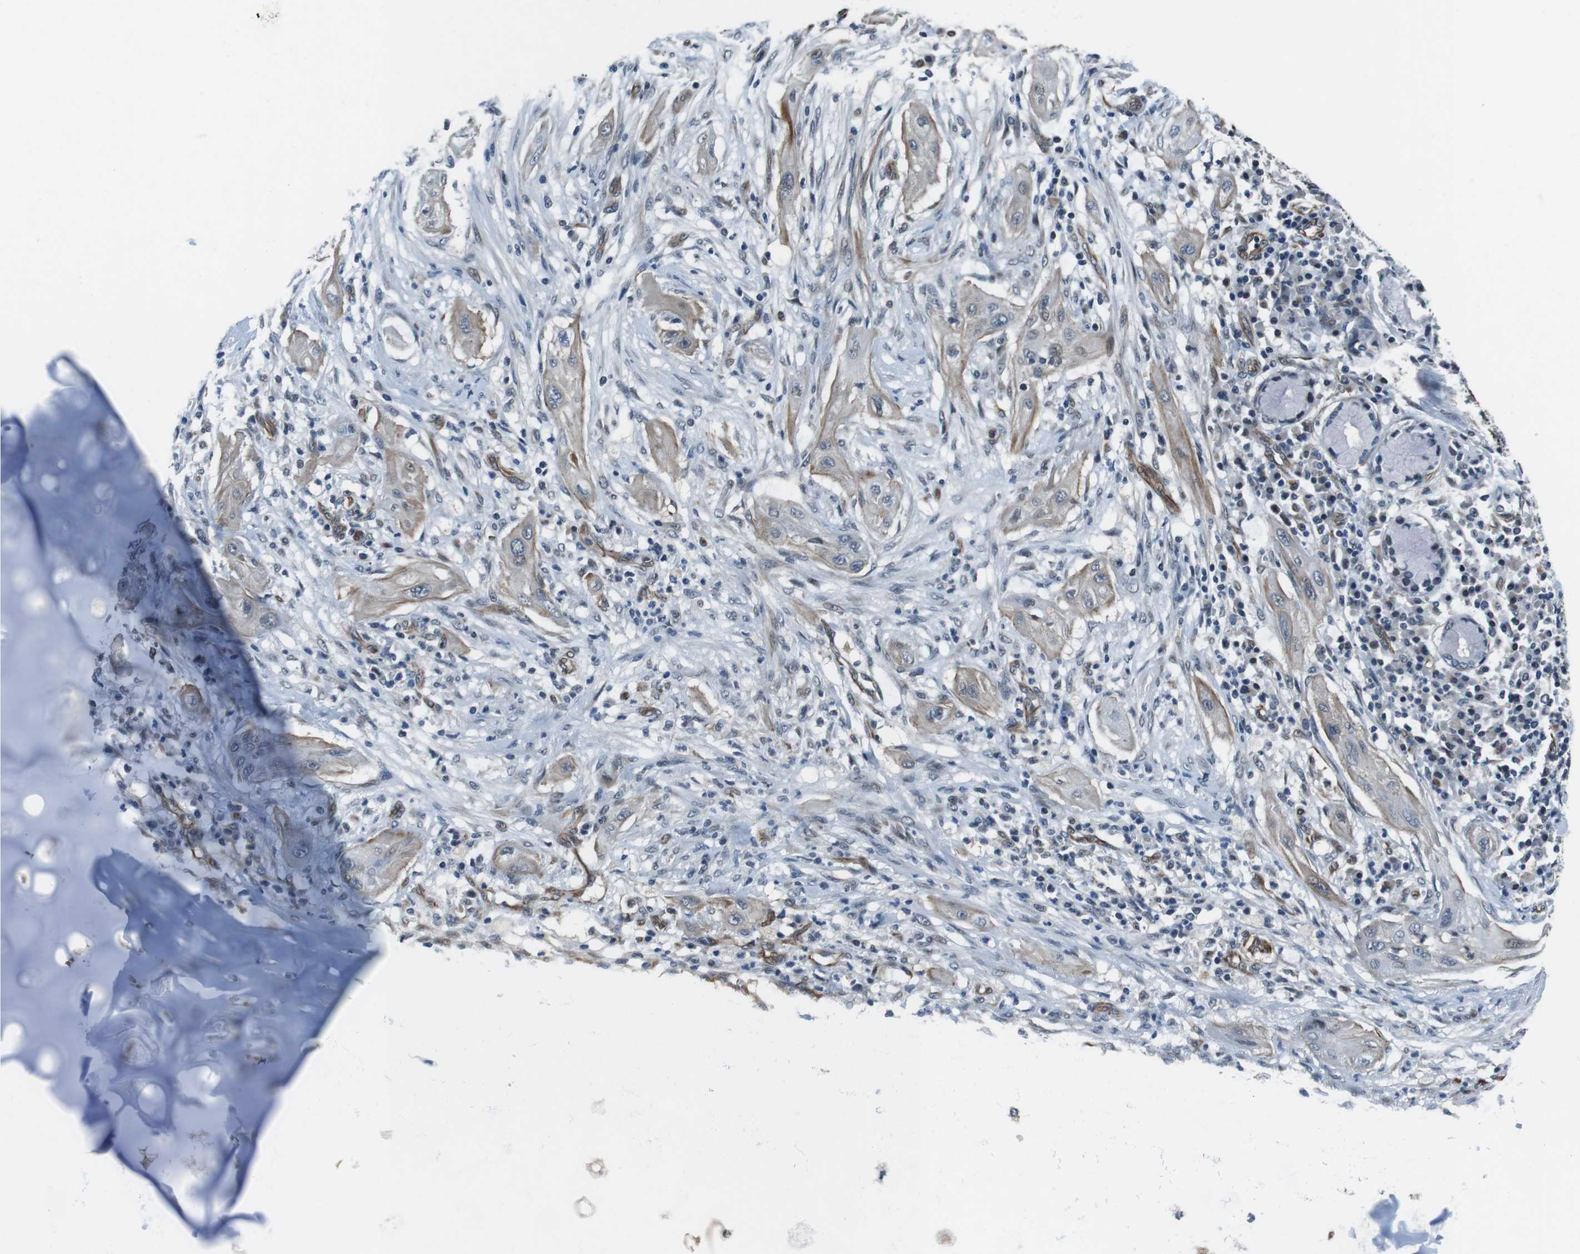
{"staining": {"intensity": "weak", "quantity": "<25%", "location": "cytoplasmic/membranous"}, "tissue": "lung cancer", "cell_type": "Tumor cells", "image_type": "cancer", "snomed": [{"axis": "morphology", "description": "Squamous cell carcinoma, NOS"}, {"axis": "topography", "description": "Lung"}], "caption": "Protein analysis of lung cancer reveals no significant expression in tumor cells.", "gene": "LRRC49", "patient": {"sex": "female", "age": 47}}